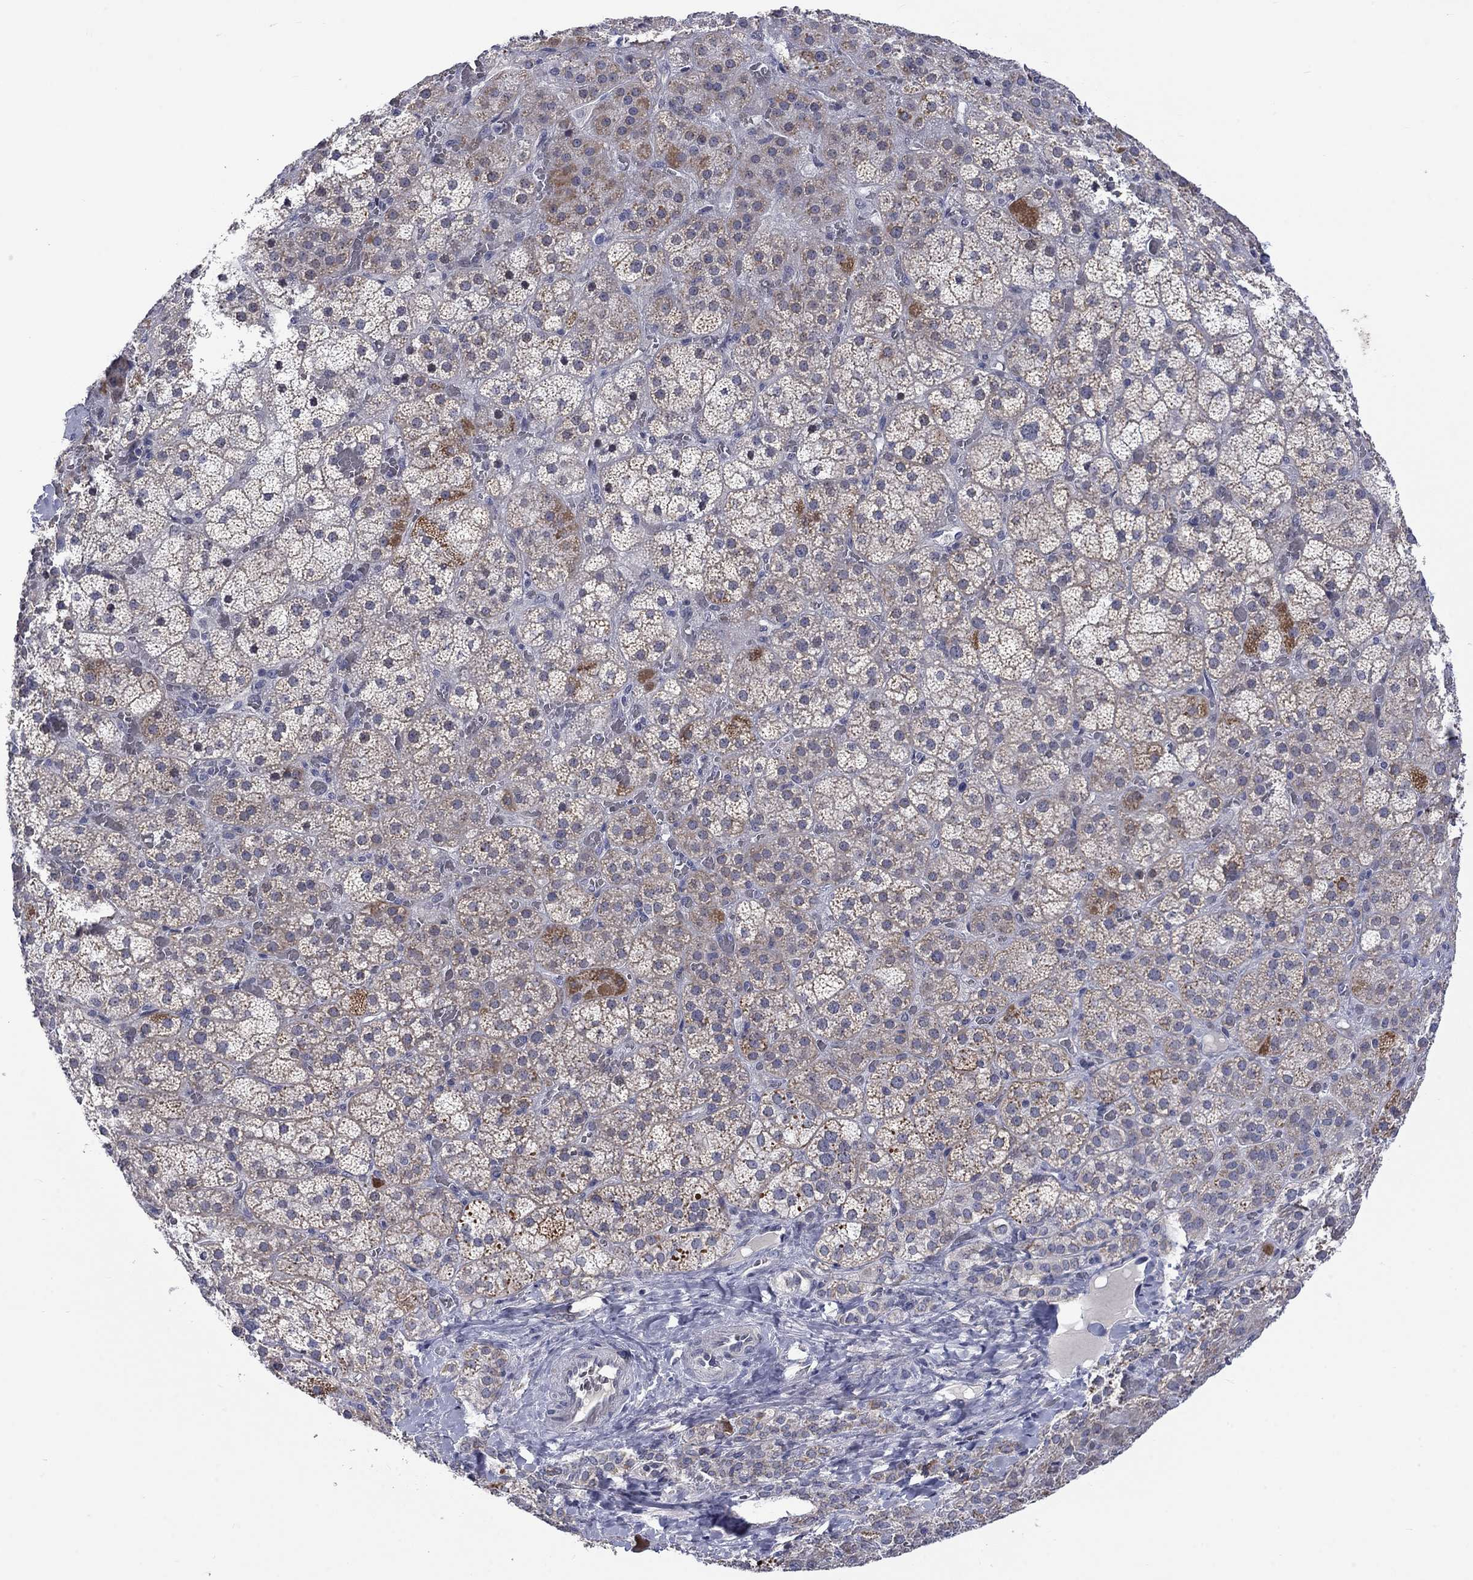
{"staining": {"intensity": "moderate", "quantity": "<25%", "location": "cytoplasmic/membranous"}, "tissue": "adrenal gland", "cell_type": "Glandular cells", "image_type": "normal", "snomed": [{"axis": "morphology", "description": "Normal tissue, NOS"}, {"axis": "topography", "description": "Adrenal gland"}], "caption": "Glandular cells exhibit moderate cytoplasmic/membranous staining in about <25% of cells in normal adrenal gland. The staining was performed using DAB to visualize the protein expression in brown, while the nuclei were stained in blue with hematoxylin (Magnification: 20x).", "gene": "KCNJ16", "patient": {"sex": "male", "age": 57}}